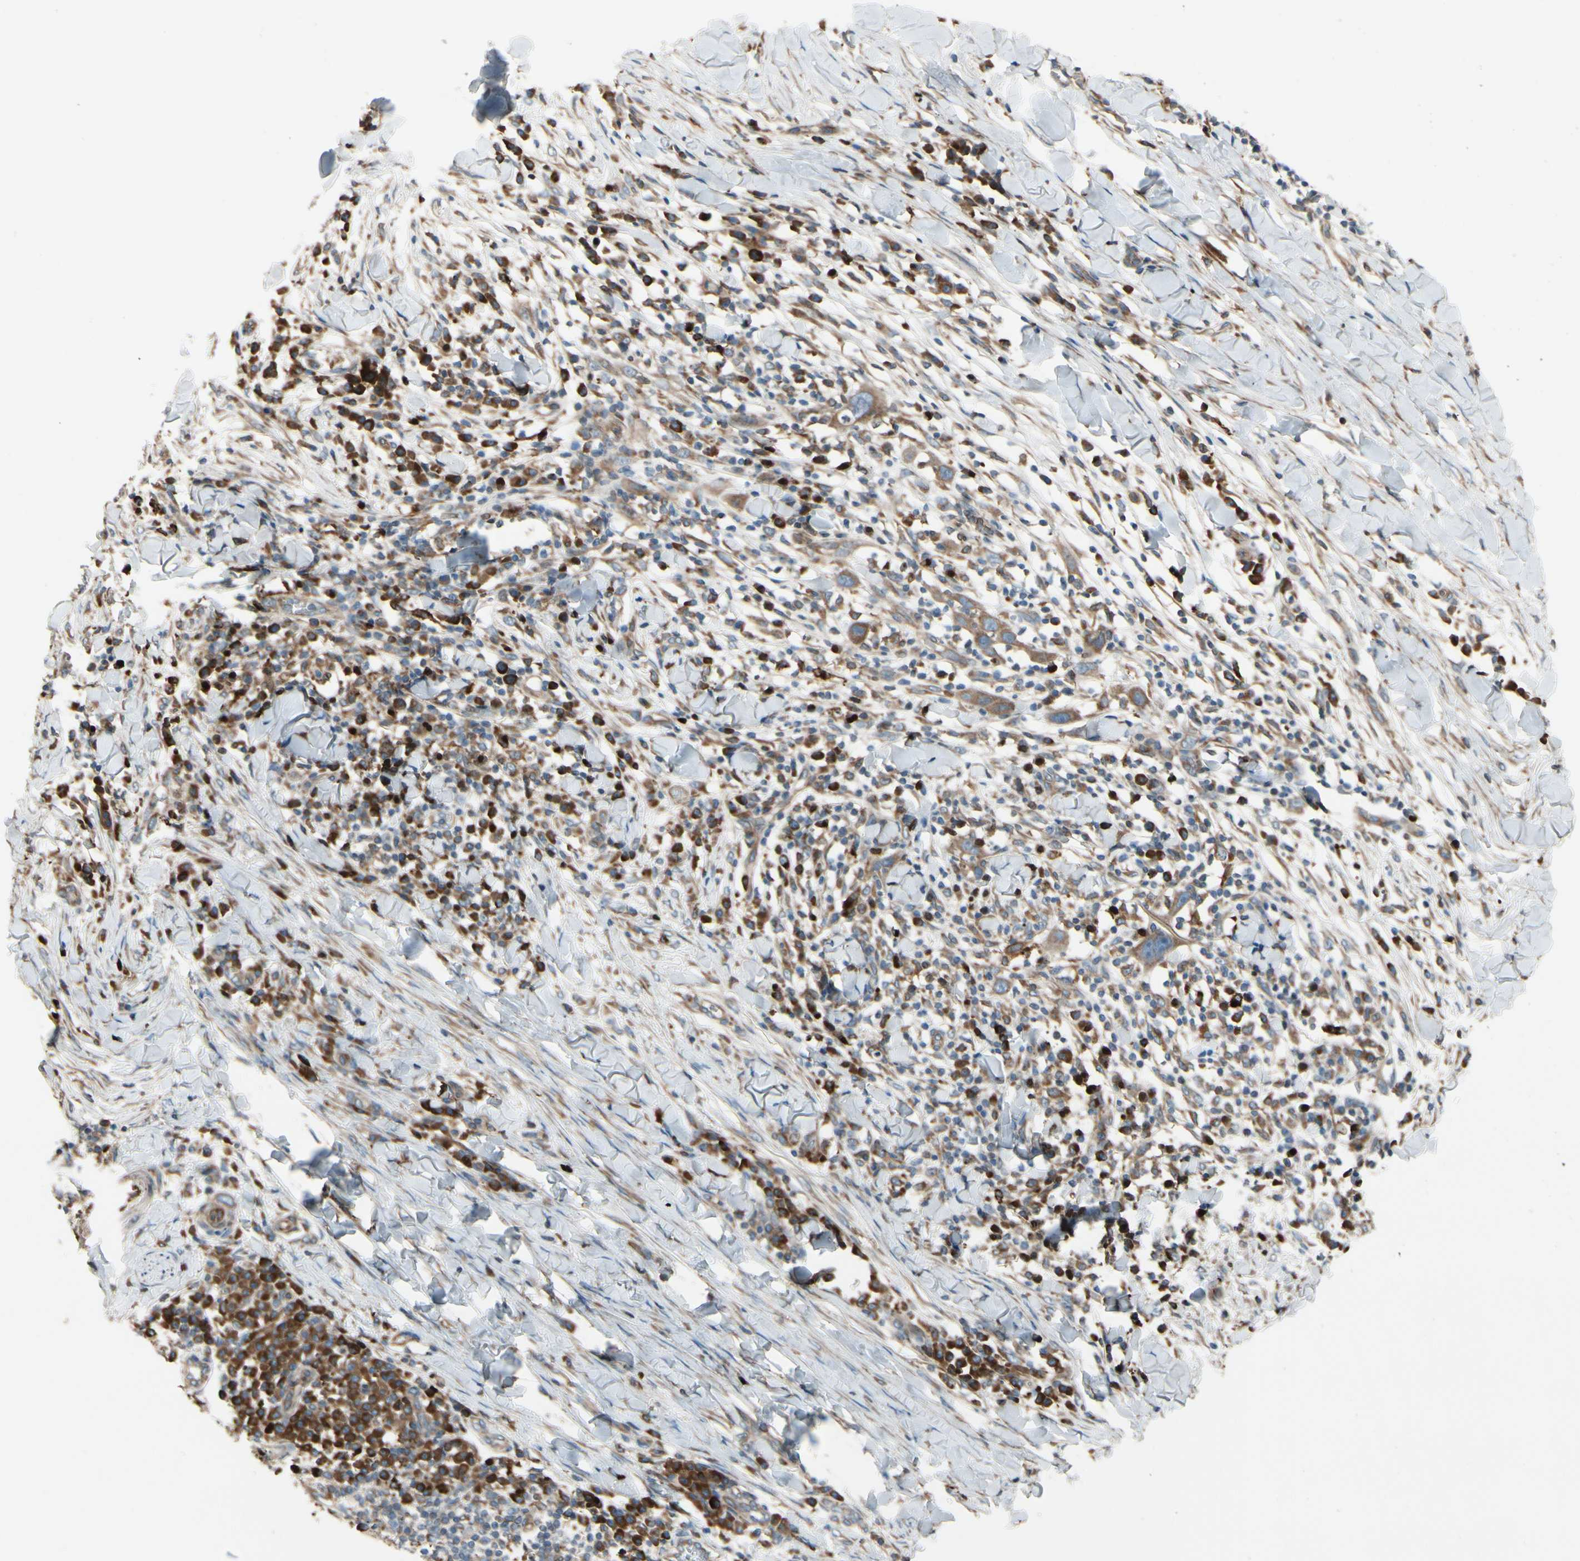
{"staining": {"intensity": "moderate", "quantity": ">75%", "location": "cytoplasmic/membranous"}, "tissue": "skin cancer", "cell_type": "Tumor cells", "image_type": "cancer", "snomed": [{"axis": "morphology", "description": "Squamous cell carcinoma, NOS"}, {"axis": "topography", "description": "Skin"}], "caption": "IHC of human skin squamous cell carcinoma displays medium levels of moderate cytoplasmic/membranous staining in approximately >75% of tumor cells.", "gene": "CLCC1", "patient": {"sex": "male", "age": 24}}